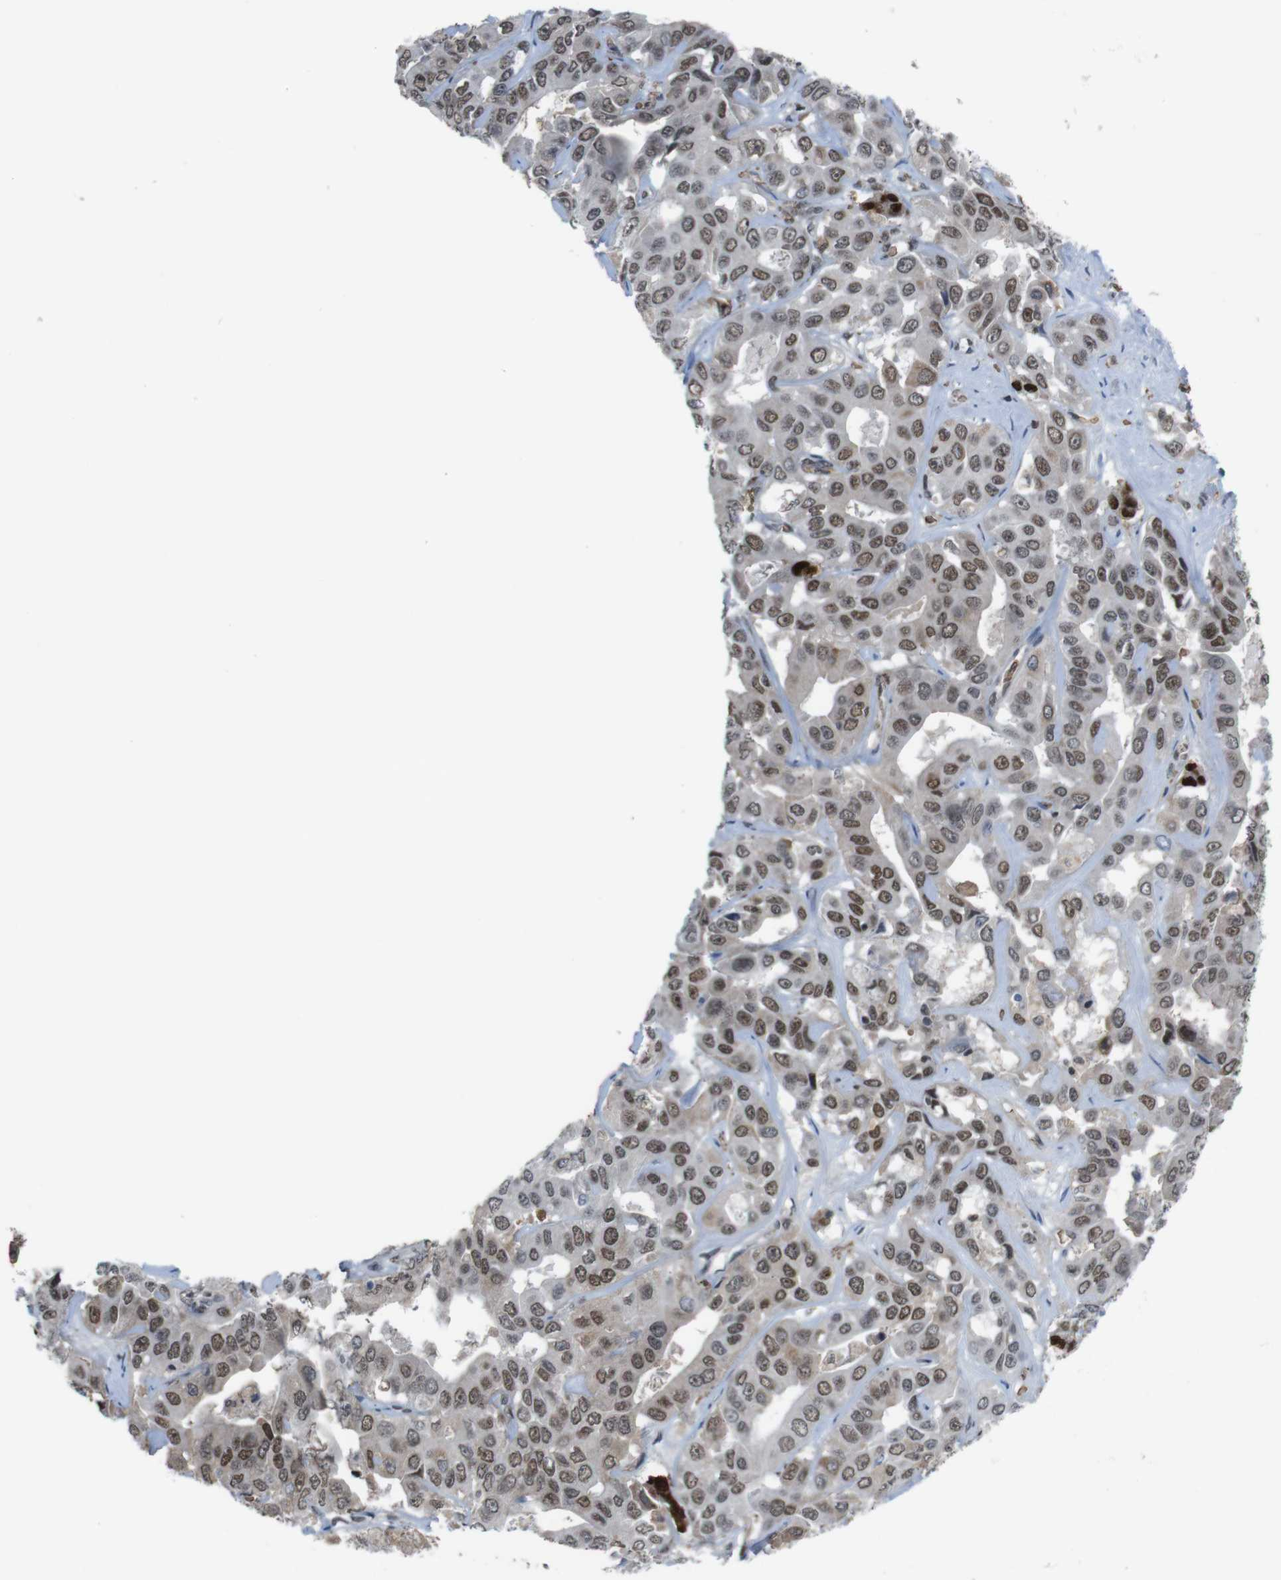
{"staining": {"intensity": "weak", "quantity": ">75%", "location": "nuclear"}, "tissue": "liver cancer", "cell_type": "Tumor cells", "image_type": "cancer", "snomed": [{"axis": "morphology", "description": "Cholangiocarcinoma"}, {"axis": "topography", "description": "Liver"}], "caption": "IHC staining of liver cancer, which displays low levels of weak nuclear expression in approximately >75% of tumor cells indicating weak nuclear protein positivity. The staining was performed using DAB (3,3'-diaminobenzidine) (brown) for protein detection and nuclei were counterstained in hematoxylin (blue).", "gene": "SUB1", "patient": {"sex": "female", "age": 52}}